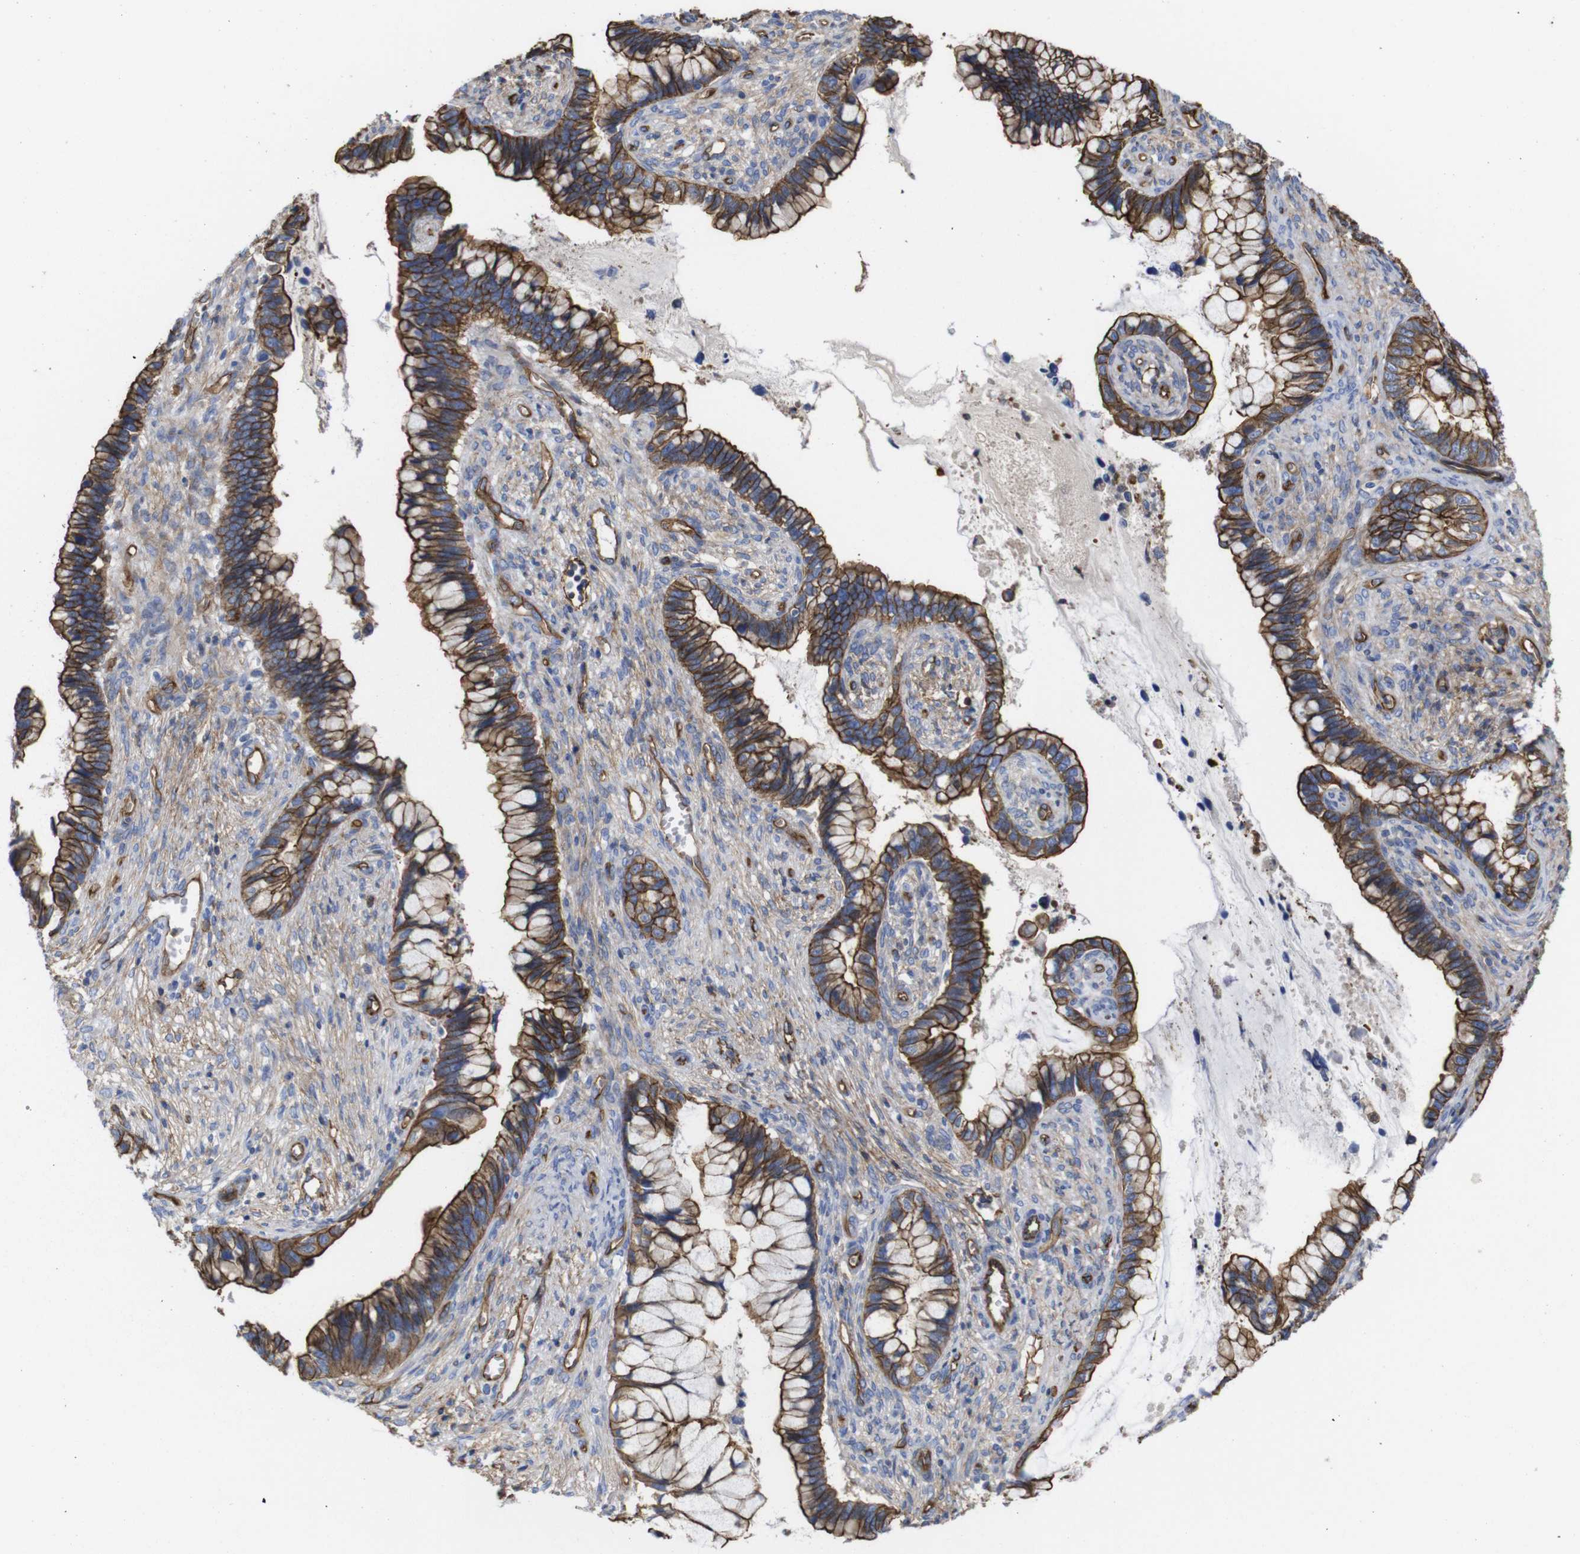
{"staining": {"intensity": "strong", "quantity": ">75%", "location": "cytoplasmic/membranous"}, "tissue": "cervical cancer", "cell_type": "Tumor cells", "image_type": "cancer", "snomed": [{"axis": "morphology", "description": "Adenocarcinoma, NOS"}, {"axis": "topography", "description": "Cervix"}], "caption": "Immunohistochemistry (DAB (3,3'-diaminobenzidine)) staining of cervical adenocarcinoma shows strong cytoplasmic/membranous protein expression in approximately >75% of tumor cells. The staining was performed using DAB, with brown indicating positive protein expression. Nuclei are stained blue with hematoxylin.", "gene": "SPTBN1", "patient": {"sex": "female", "age": 44}}